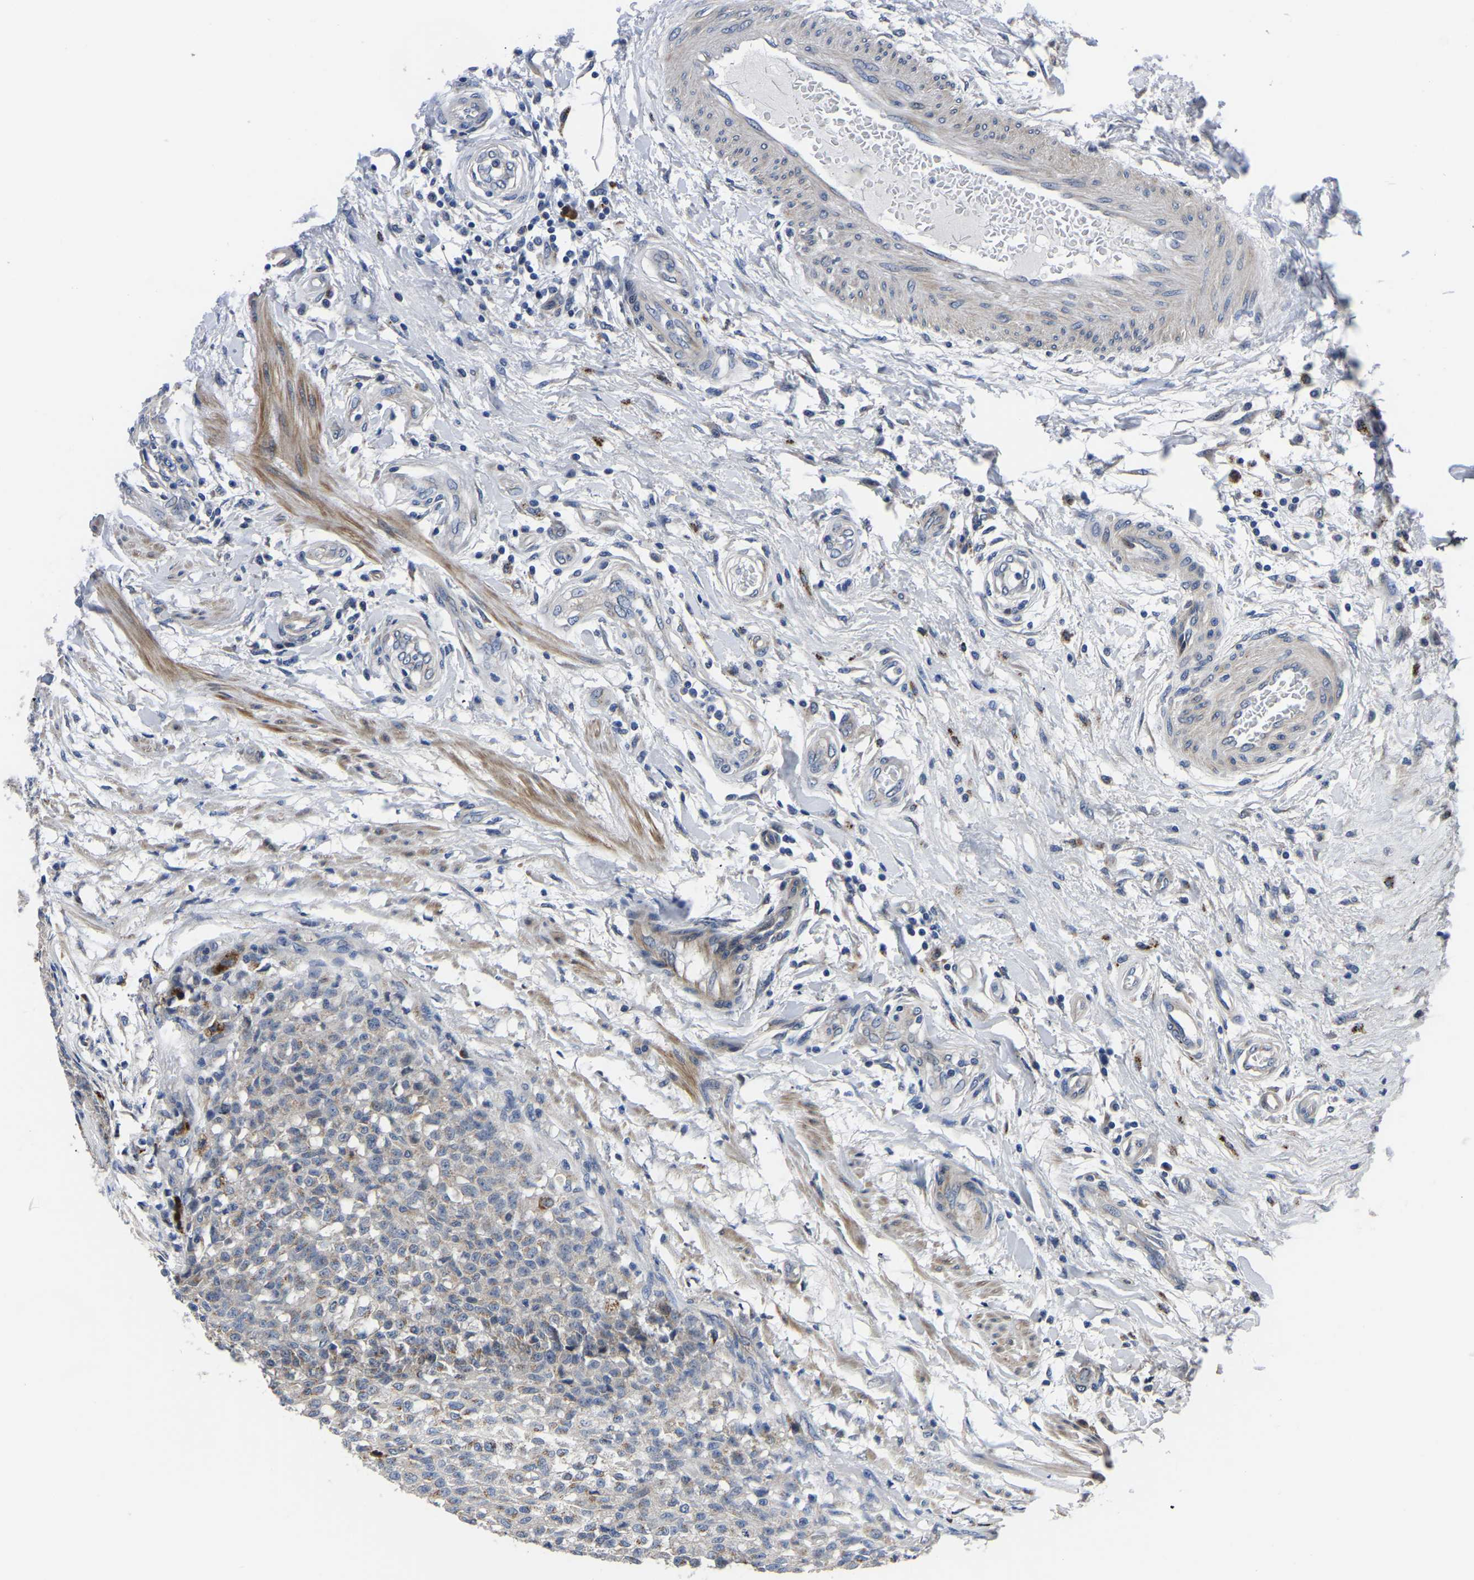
{"staining": {"intensity": "weak", "quantity": "25%-75%", "location": "cytoplasmic/membranous"}, "tissue": "testis cancer", "cell_type": "Tumor cells", "image_type": "cancer", "snomed": [{"axis": "morphology", "description": "Seminoma, NOS"}, {"axis": "topography", "description": "Testis"}], "caption": "This image reveals IHC staining of human testis cancer, with low weak cytoplasmic/membranous positivity in approximately 25%-75% of tumor cells.", "gene": "PDLIM7", "patient": {"sex": "male", "age": 59}}